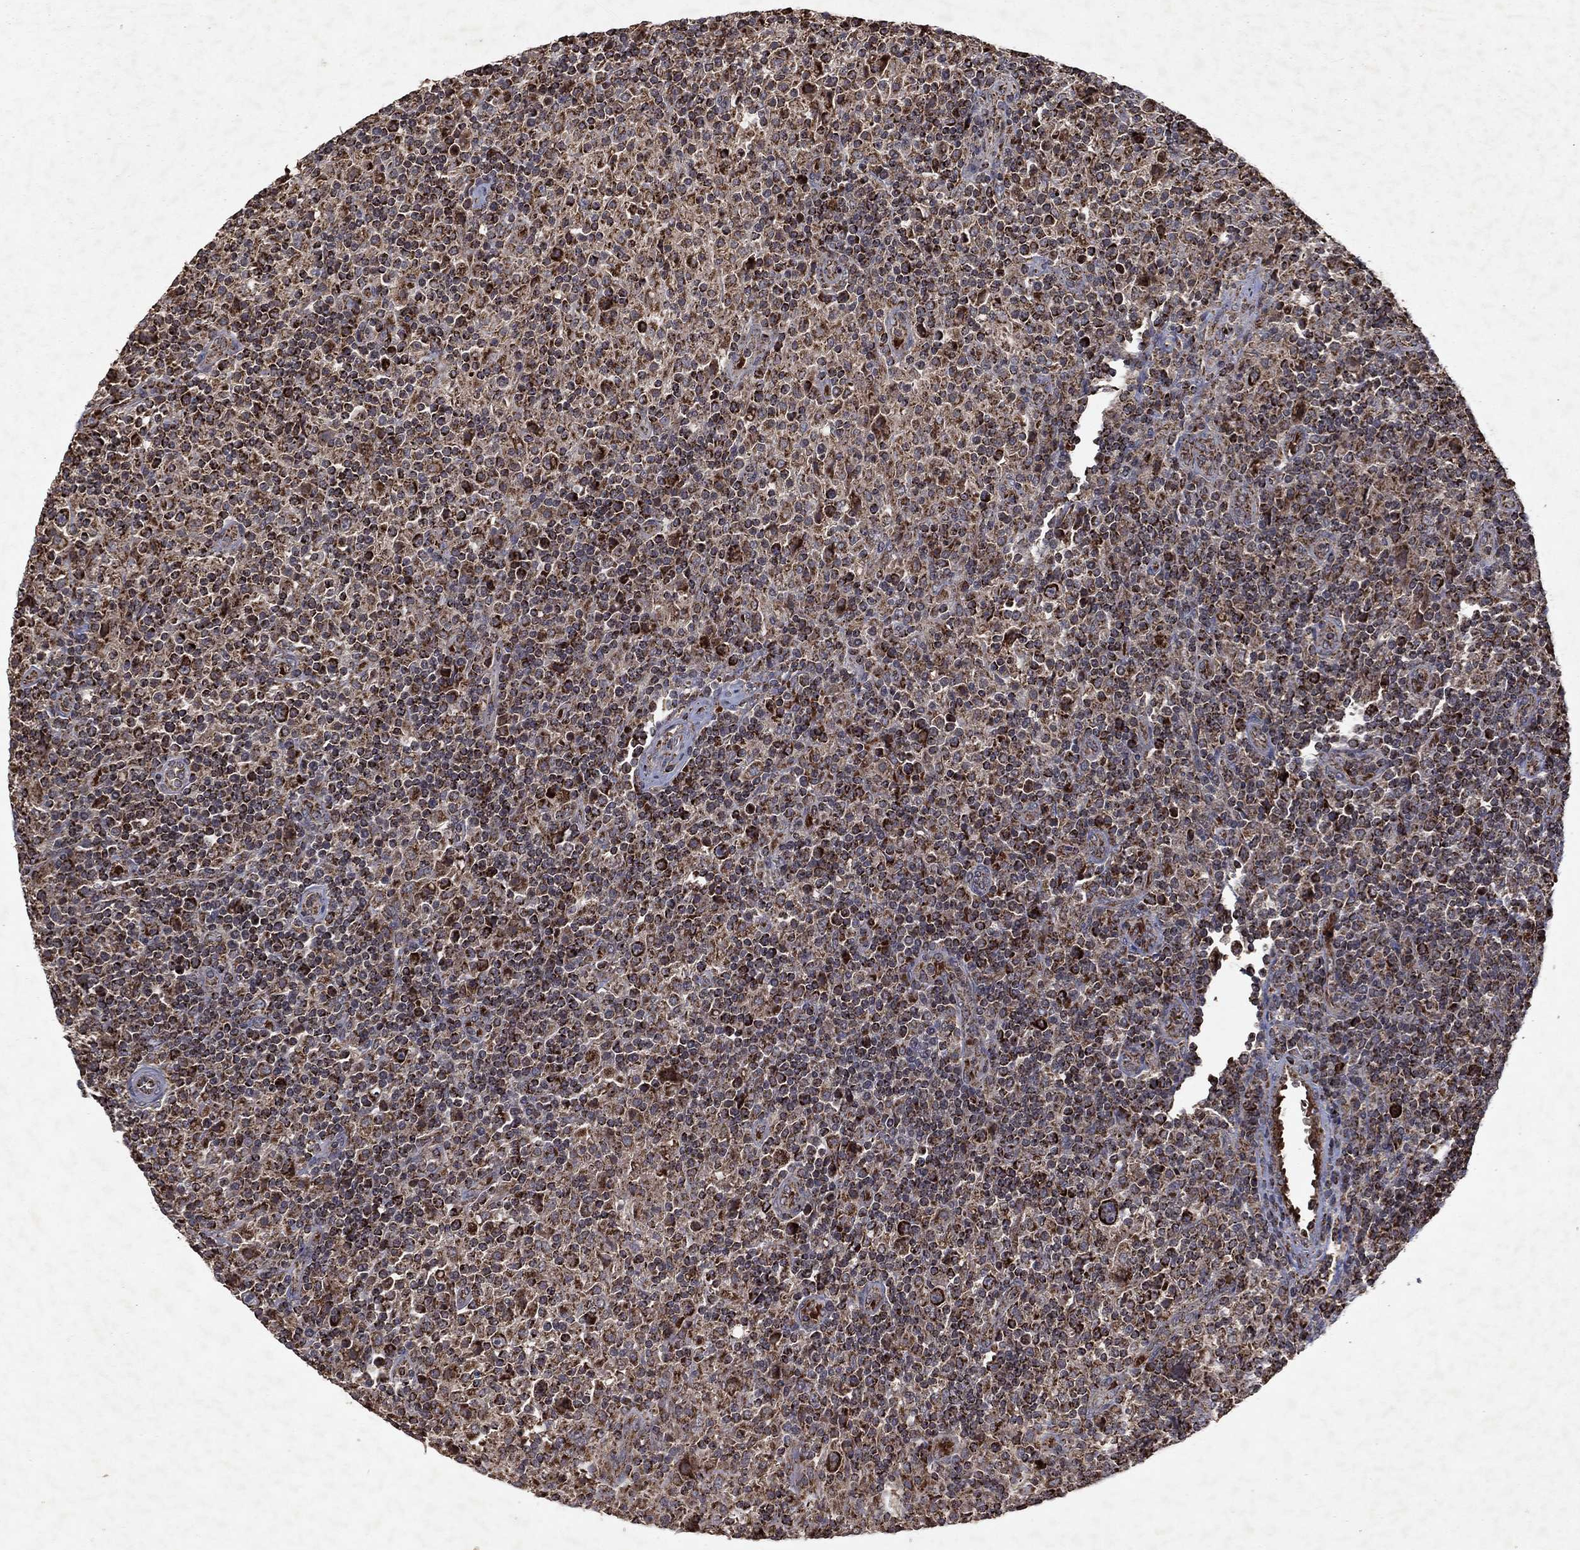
{"staining": {"intensity": "strong", "quantity": ">75%", "location": "cytoplasmic/membranous"}, "tissue": "lymphoma", "cell_type": "Tumor cells", "image_type": "cancer", "snomed": [{"axis": "morphology", "description": "Hodgkin's disease, NOS"}, {"axis": "topography", "description": "Lymph node"}], "caption": "Strong cytoplasmic/membranous staining is appreciated in approximately >75% of tumor cells in Hodgkin's disease.", "gene": "PYROXD2", "patient": {"sex": "male", "age": 70}}